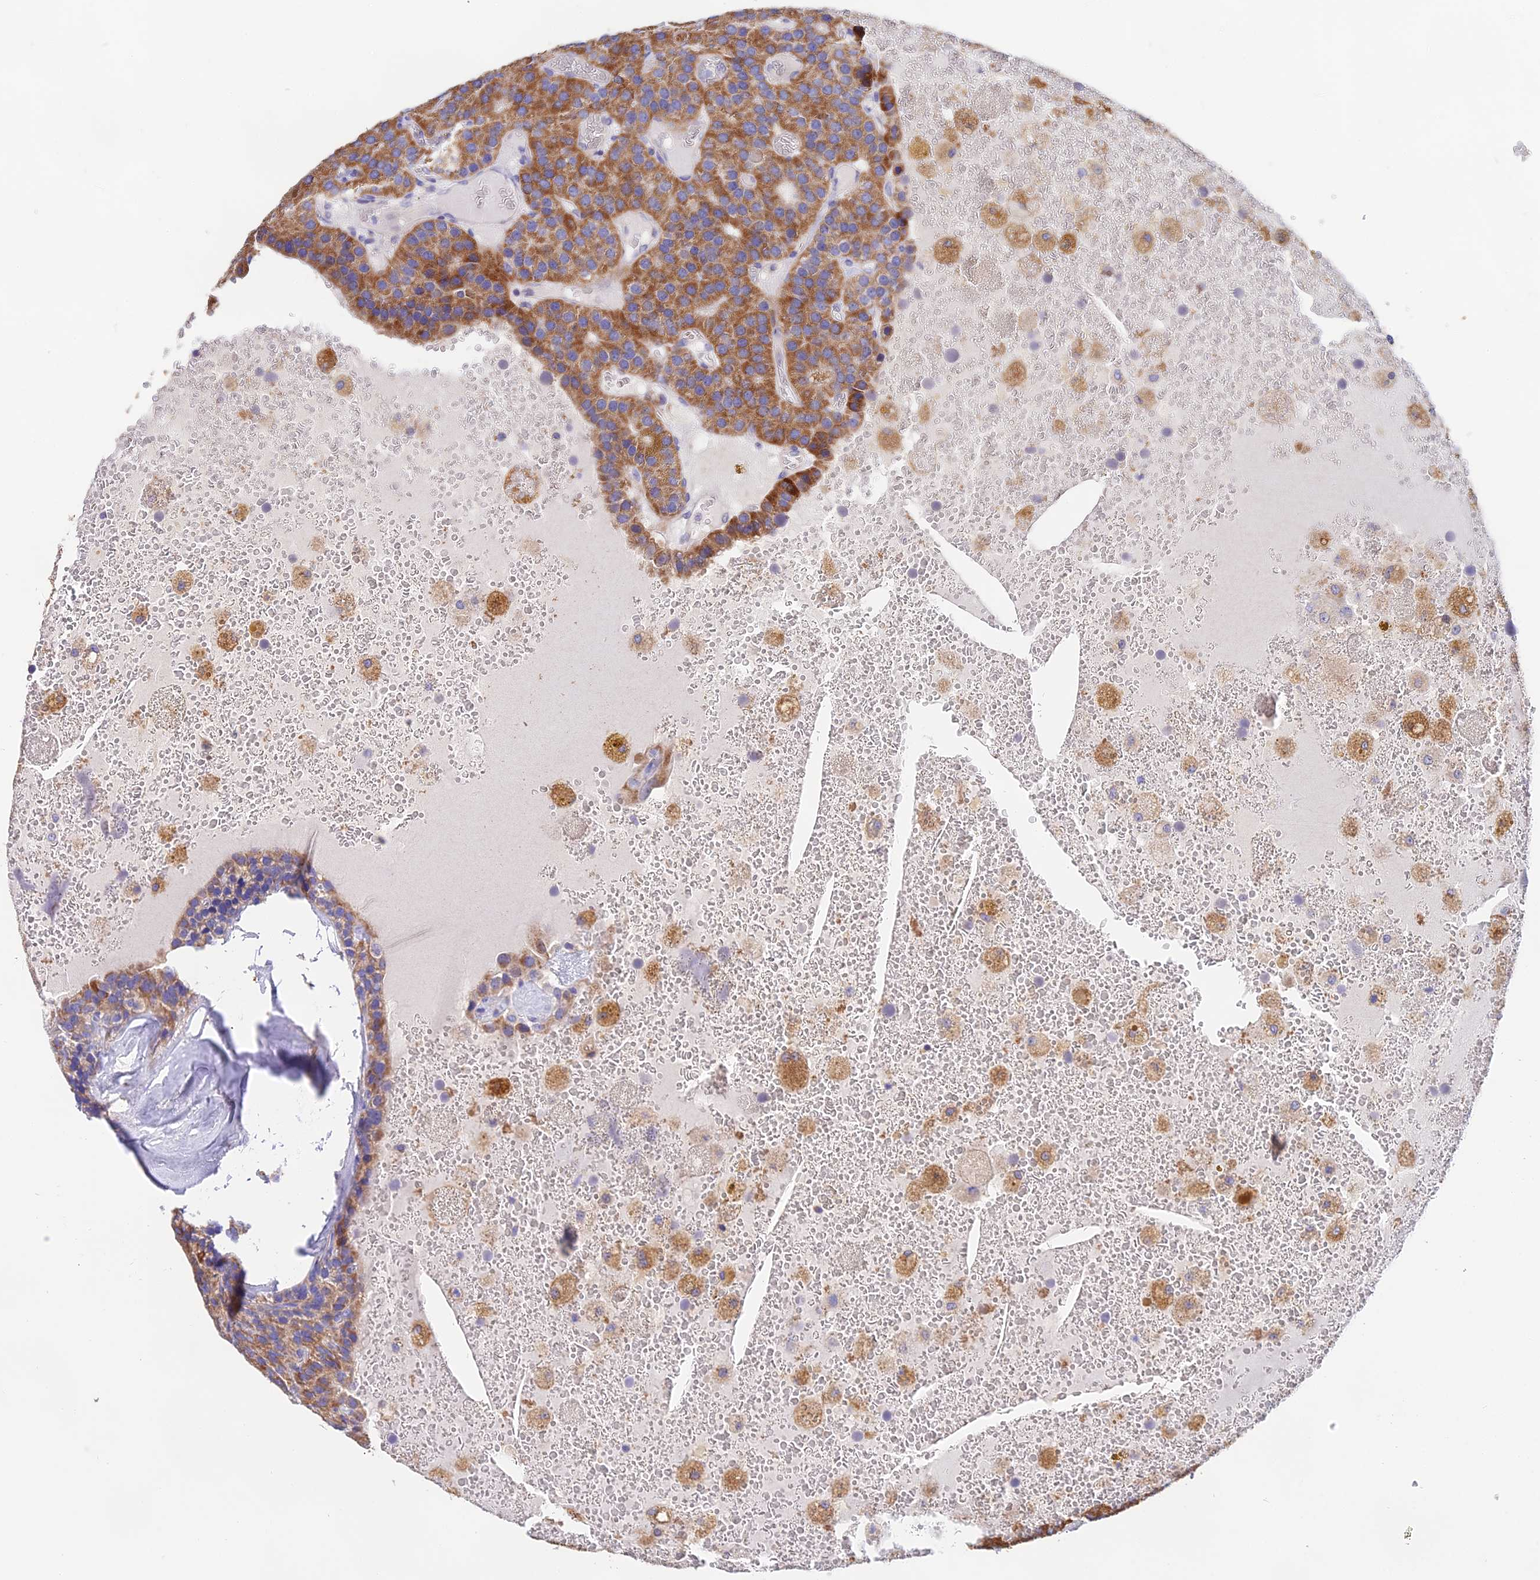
{"staining": {"intensity": "moderate", "quantity": "25%-75%", "location": "cytoplasmic/membranous"}, "tissue": "parathyroid gland", "cell_type": "Glandular cells", "image_type": "normal", "snomed": [{"axis": "morphology", "description": "Normal tissue, NOS"}, {"axis": "morphology", "description": "Adenoma, NOS"}, {"axis": "topography", "description": "Parathyroid gland"}], "caption": "Protein analysis of normal parathyroid gland displays moderate cytoplasmic/membranous staining in approximately 25%-75% of glandular cells.", "gene": "PPP2R2A", "patient": {"sex": "female", "age": 86}}